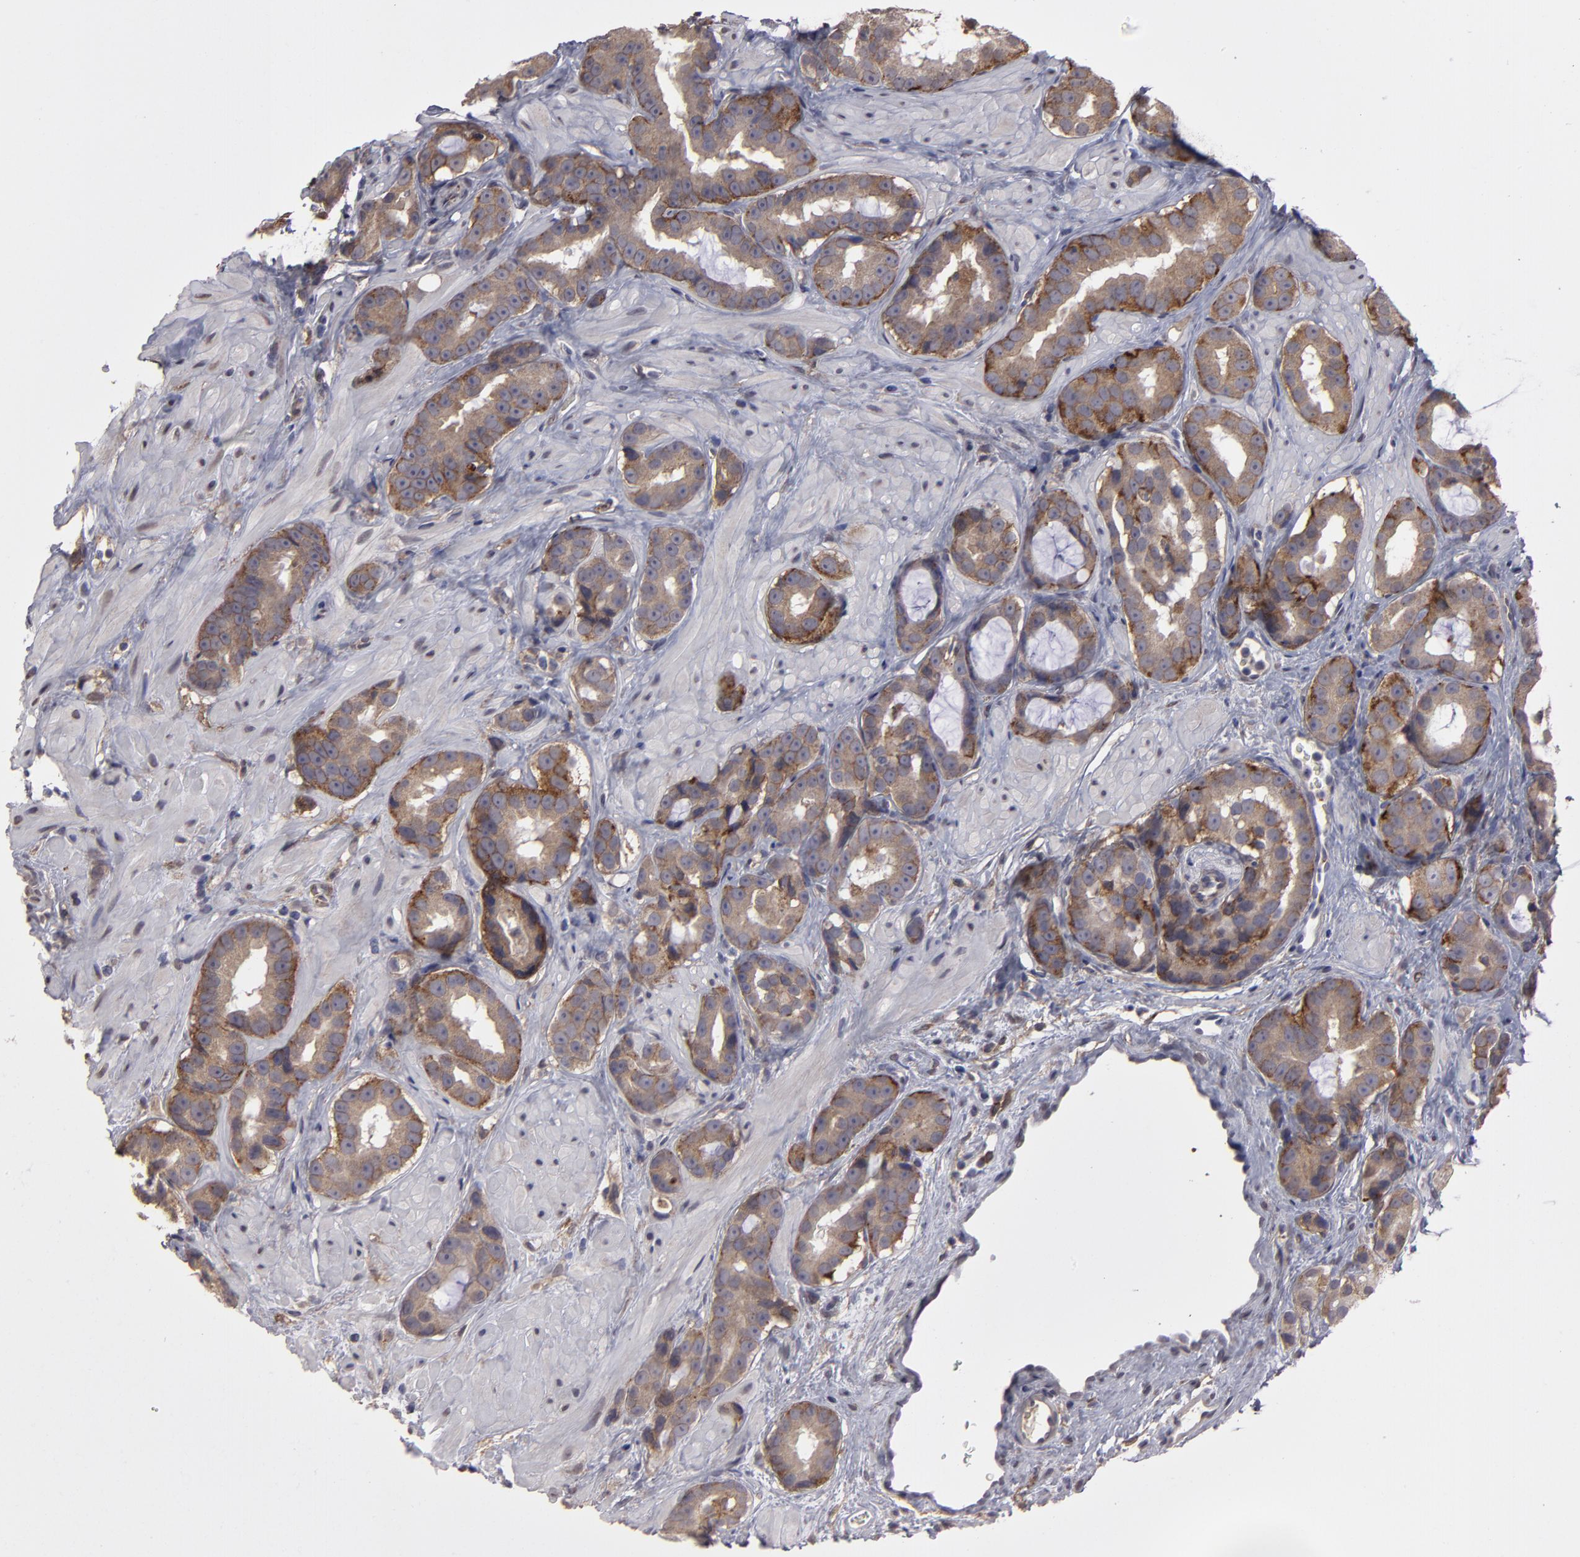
{"staining": {"intensity": "strong", "quantity": ">75%", "location": "cytoplasmic/membranous"}, "tissue": "prostate cancer", "cell_type": "Tumor cells", "image_type": "cancer", "snomed": [{"axis": "morphology", "description": "Adenocarcinoma, Low grade"}, {"axis": "topography", "description": "Prostate"}], "caption": "The immunohistochemical stain shows strong cytoplasmic/membranous expression in tumor cells of prostate low-grade adenocarcinoma tissue.", "gene": "ITGB5", "patient": {"sex": "male", "age": 59}}